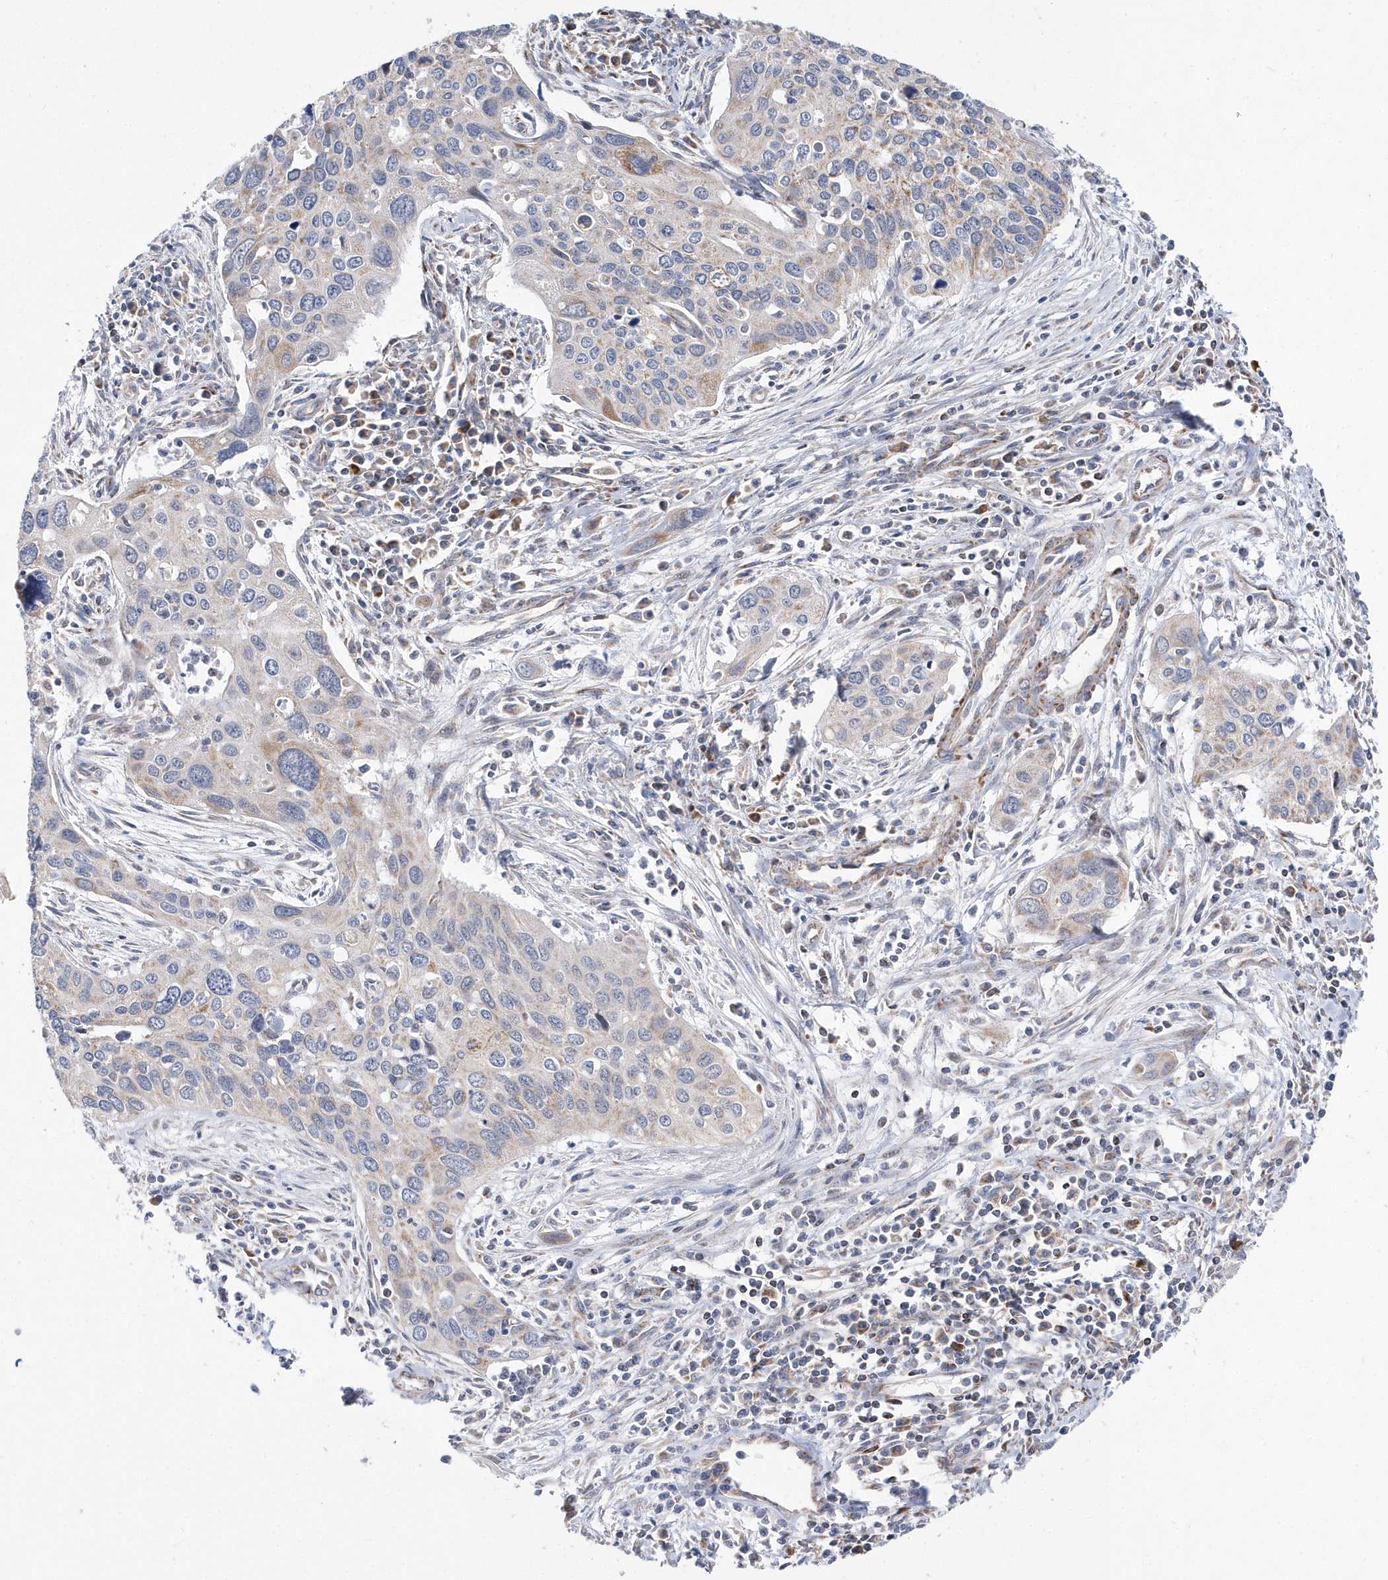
{"staining": {"intensity": "negative", "quantity": "none", "location": "none"}, "tissue": "cervical cancer", "cell_type": "Tumor cells", "image_type": "cancer", "snomed": [{"axis": "morphology", "description": "Squamous cell carcinoma, NOS"}, {"axis": "topography", "description": "Cervix"}], "caption": "This is an immunohistochemistry histopathology image of cervical squamous cell carcinoma. There is no expression in tumor cells.", "gene": "SPATA5", "patient": {"sex": "female", "age": 55}}